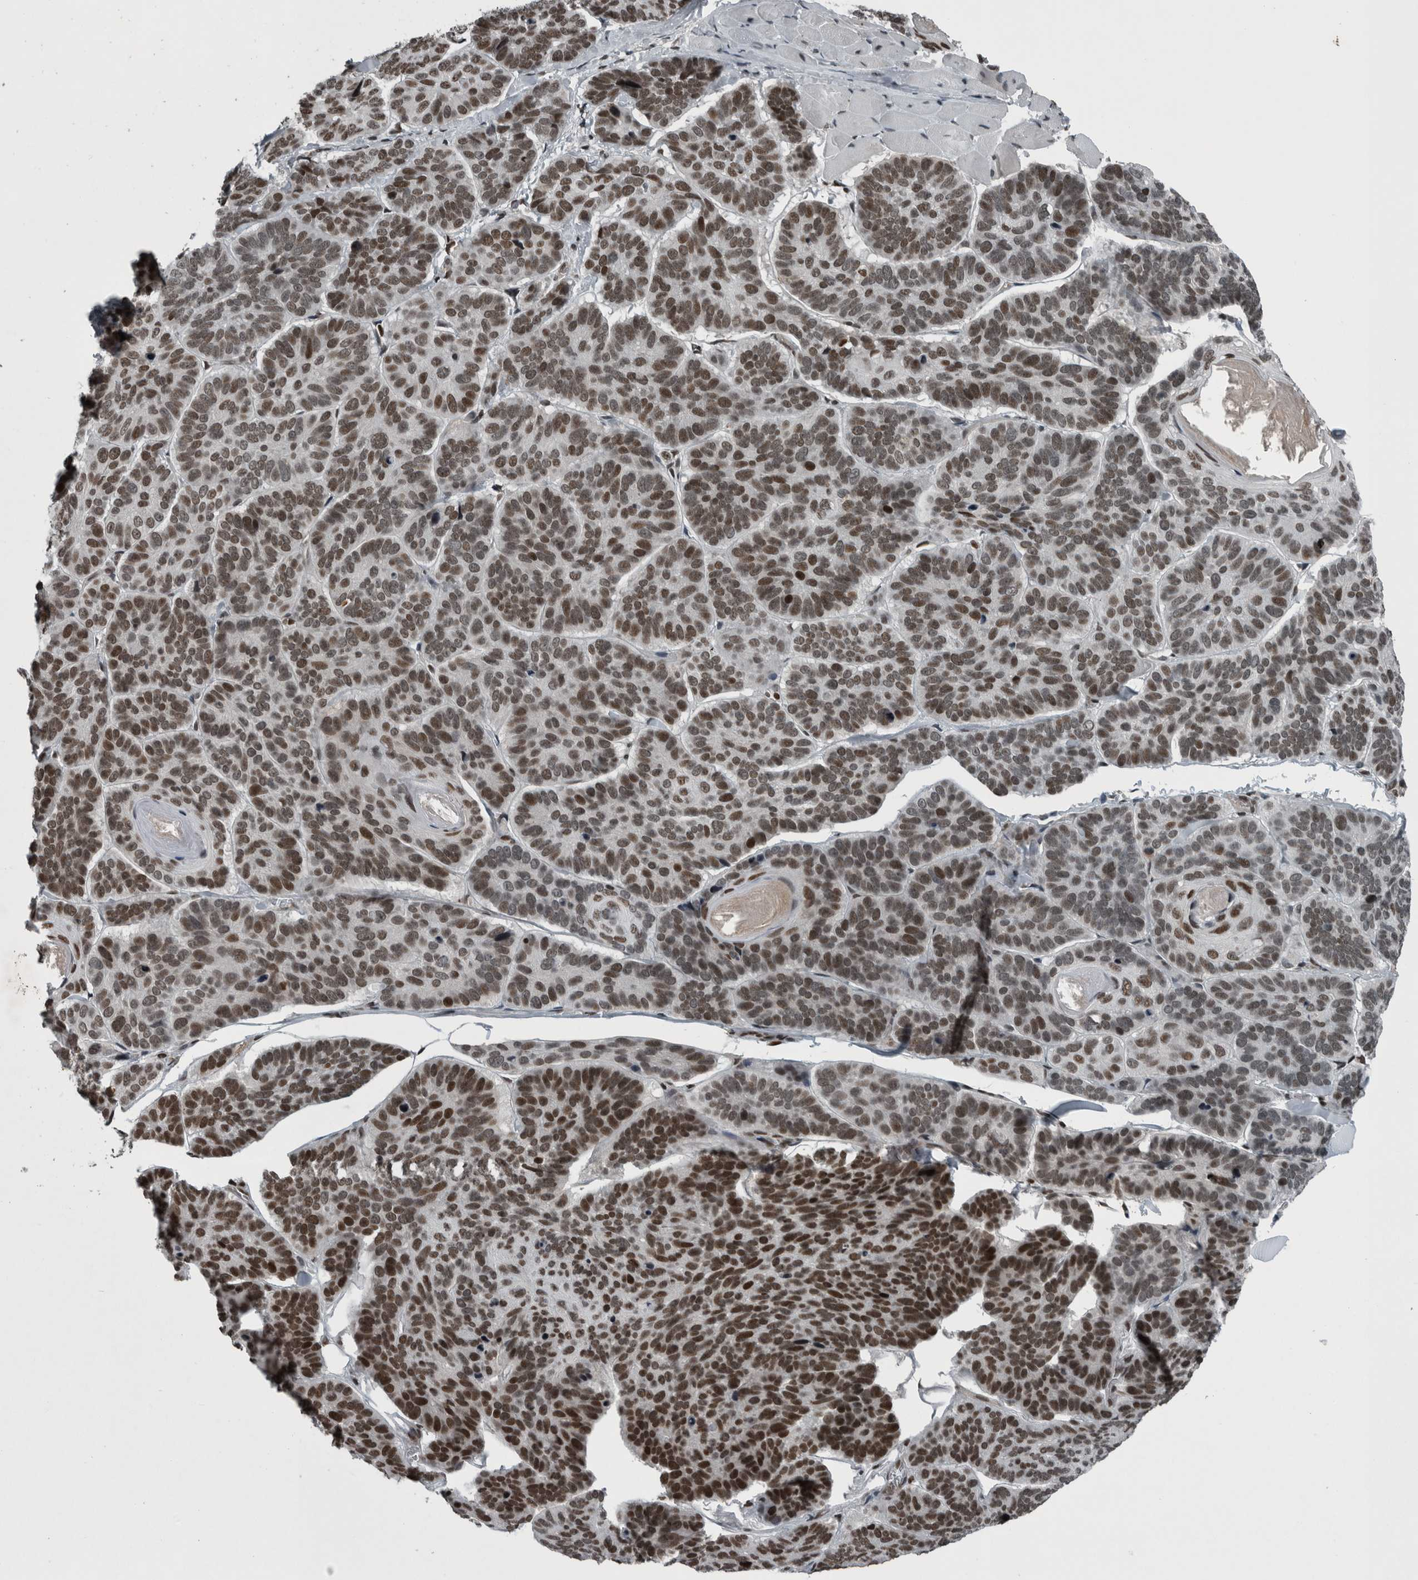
{"staining": {"intensity": "moderate", "quantity": ">75%", "location": "nuclear"}, "tissue": "skin cancer", "cell_type": "Tumor cells", "image_type": "cancer", "snomed": [{"axis": "morphology", "description": "Basal cell carcinoma"}, {"axis": "topography", "description": "Skin"}], "caption": "Immunohistochemical staining of skin cancer (basal cell carcinoma) exhibits moderate nuclear protein positivity in approximately >75% of tumor cells.", "gene": "UNC50", "patient": {"sex": "male", "age": 62}}